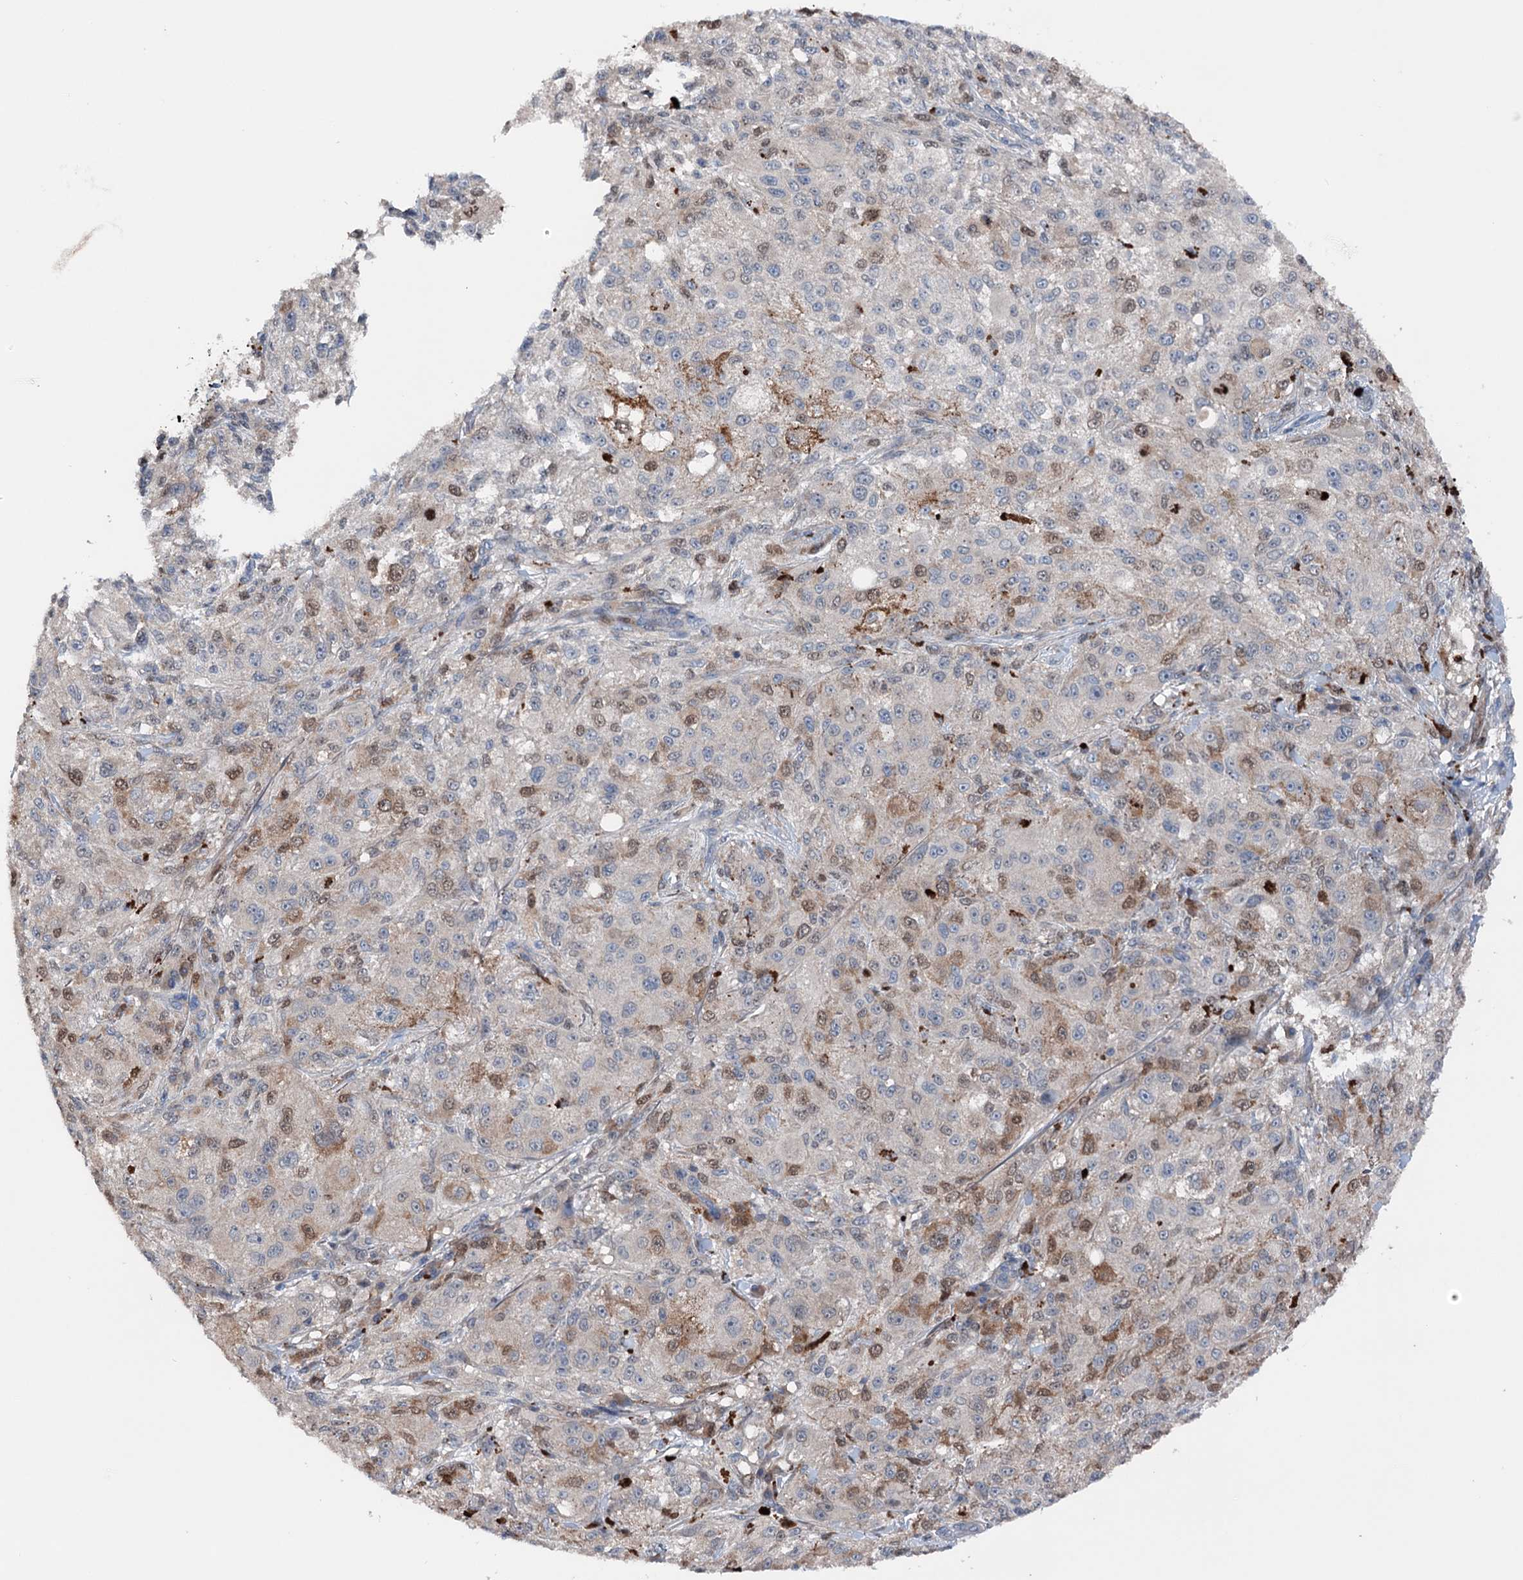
{"staining": {"intensity": "weak", "quantity": "<25%", "location": "cytoplasmic/membranous,nuclear"}, "tissue": "melanoma", "cell_type": "Tumor cells", "image_type": "cancer", "snomed": [{"axis": "morphology", "description": "Necrosis, NOS"}, {"axis": "morphology", "description": "Malignant melanoma, NOS"}, {"axis": "topography", "description": "Skin"}], "caption": "This is a photomicrograph of immunohistochemistry (IHC) staining of malignant melanoma, which shows no expression in tumor cells.", "gene": "NCAPD2", "patient": {"sex": "female", "age": 87}}